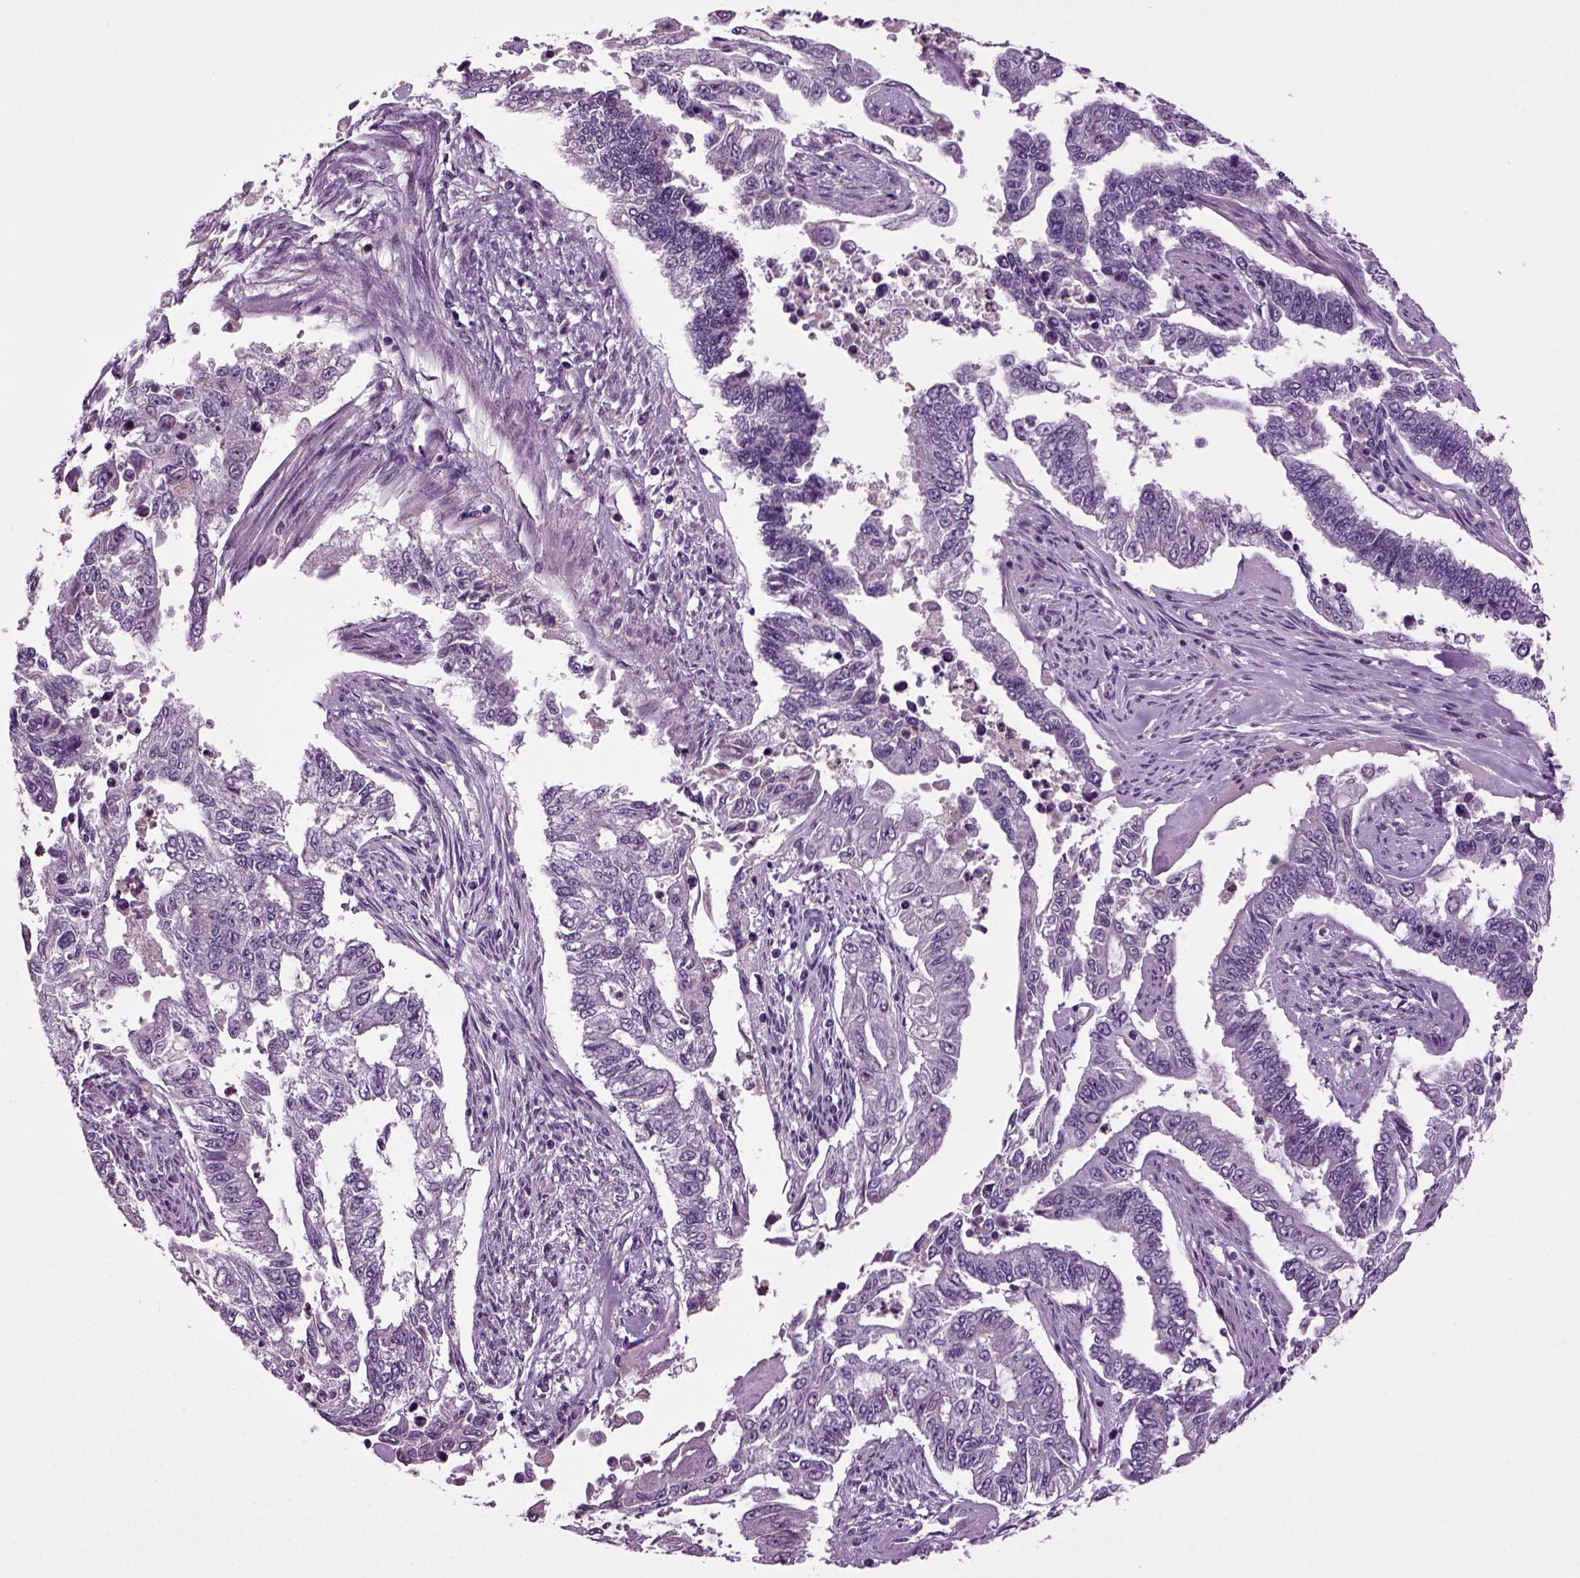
{"staining": {"intensity": "negative", "quantity": "none", "location": "none"}, "tissue": "endometrial cancer", "cell_type": "Tumor cells", "image_type": "cancer", "snomed": [{"axis": "morphology", "description": "Adenocarcinoma, NOS"}, {"axis": "topography", "description": "Uterus"}], "caption": "The immunohistochemistry (IHC) histopathology image has no significant staining in tumor cells of endometrial adenocarcinoma tissue. Nuclei are stained in blue.", "gene": "FGF11", "patient": {"sex": "female", "age": 59}}